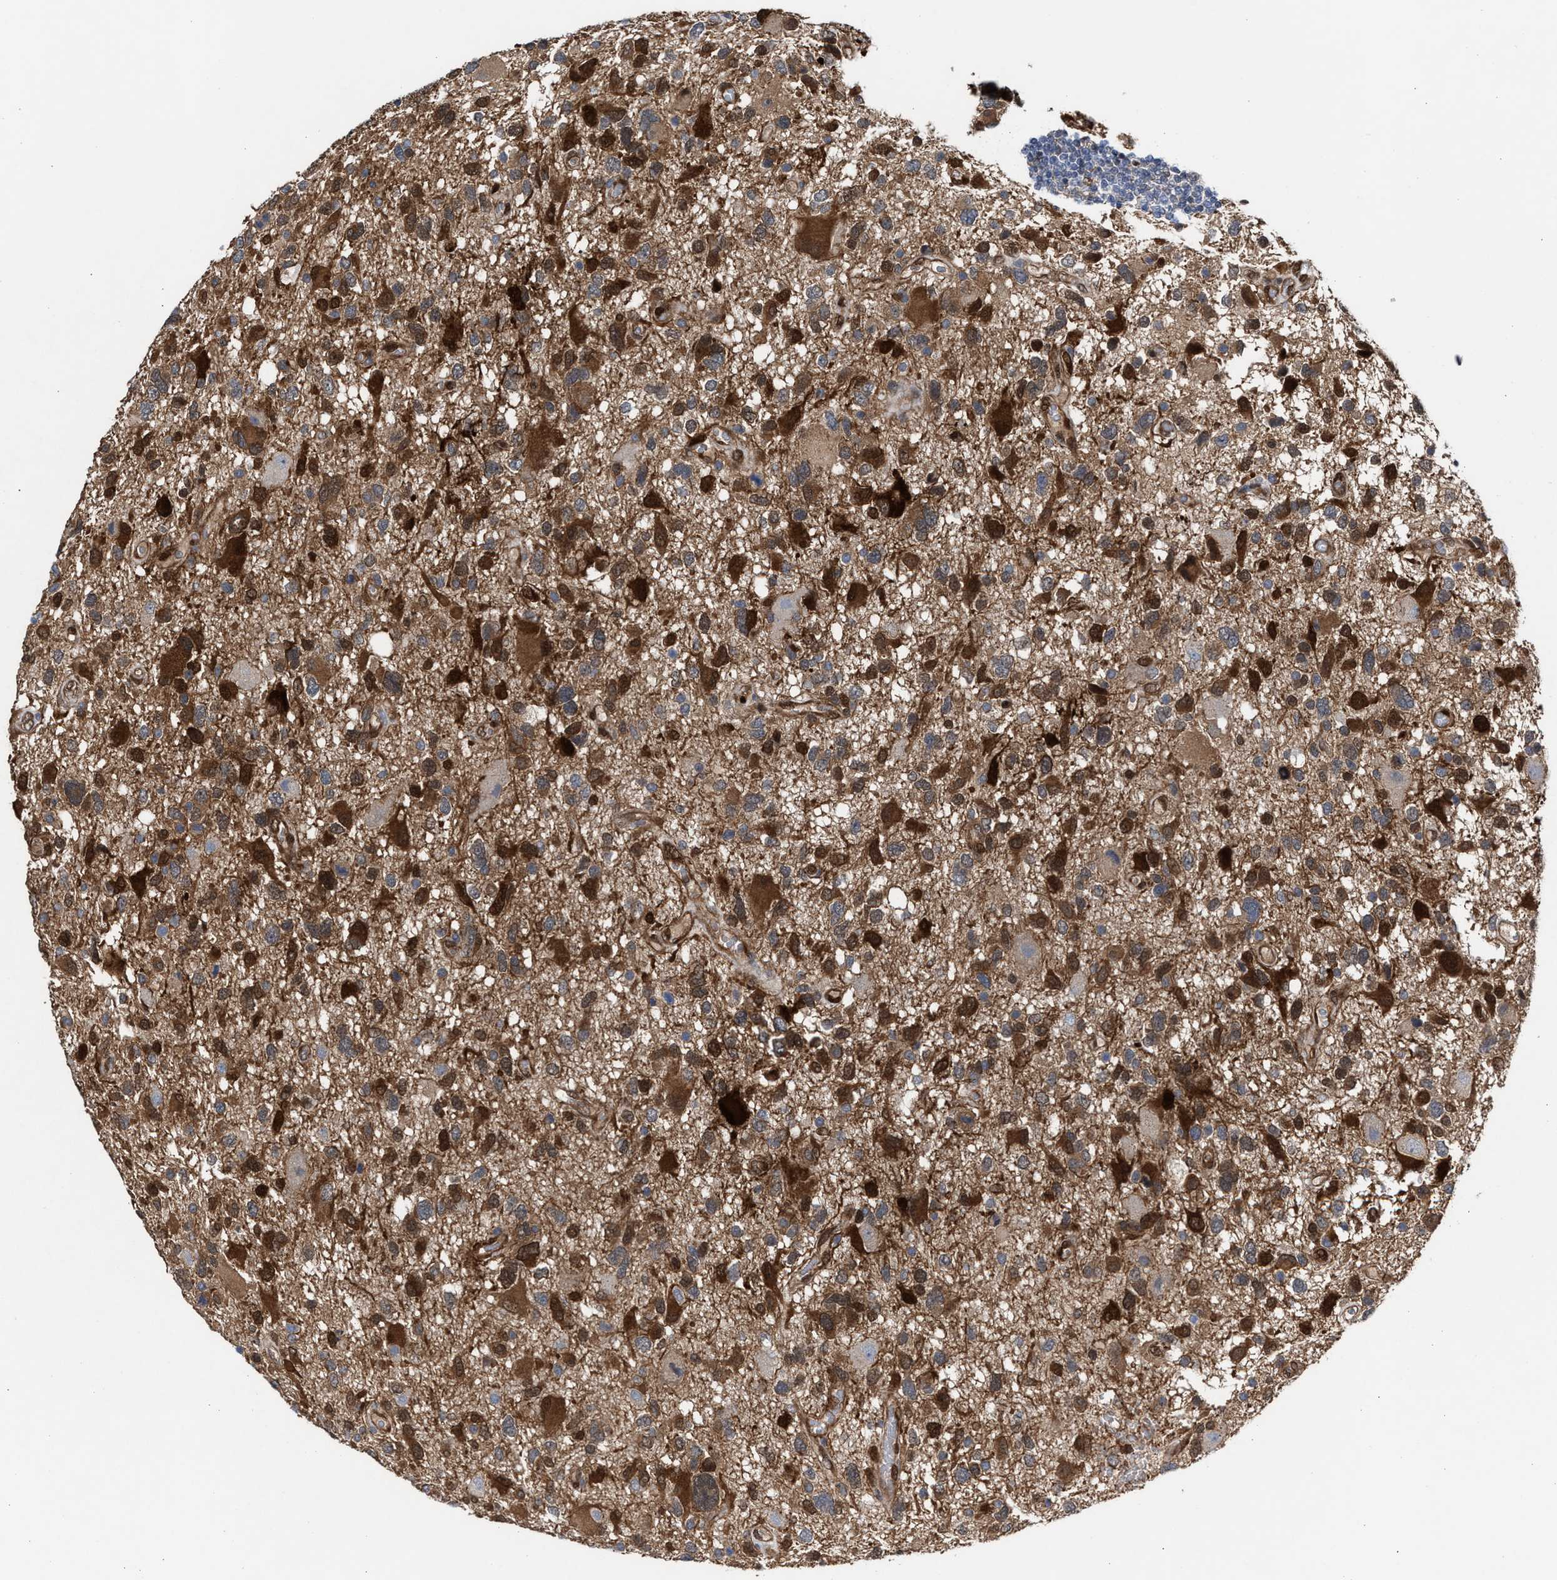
{"staining": {"intensity": "strong", "quantity": "25%-75%", "location": "cytoplasmic/membranous,nuclear"}, "tissue": "glioma", "cell_type": "Tumor cells", "image_type": "cancer", "snomed": [{"axis": "morphology", "description": "Glioma, malignant, High grade"}, {"axis": "topography", "description": "Brain"}], "caption": "Protein staining of glioma tissue shows strong cytoplasmic/membranous and nuclear expression in about 25%-75% of tumor cells.", "gene": "TP53I3", "patient": {"sex": "male", "age": 33}}